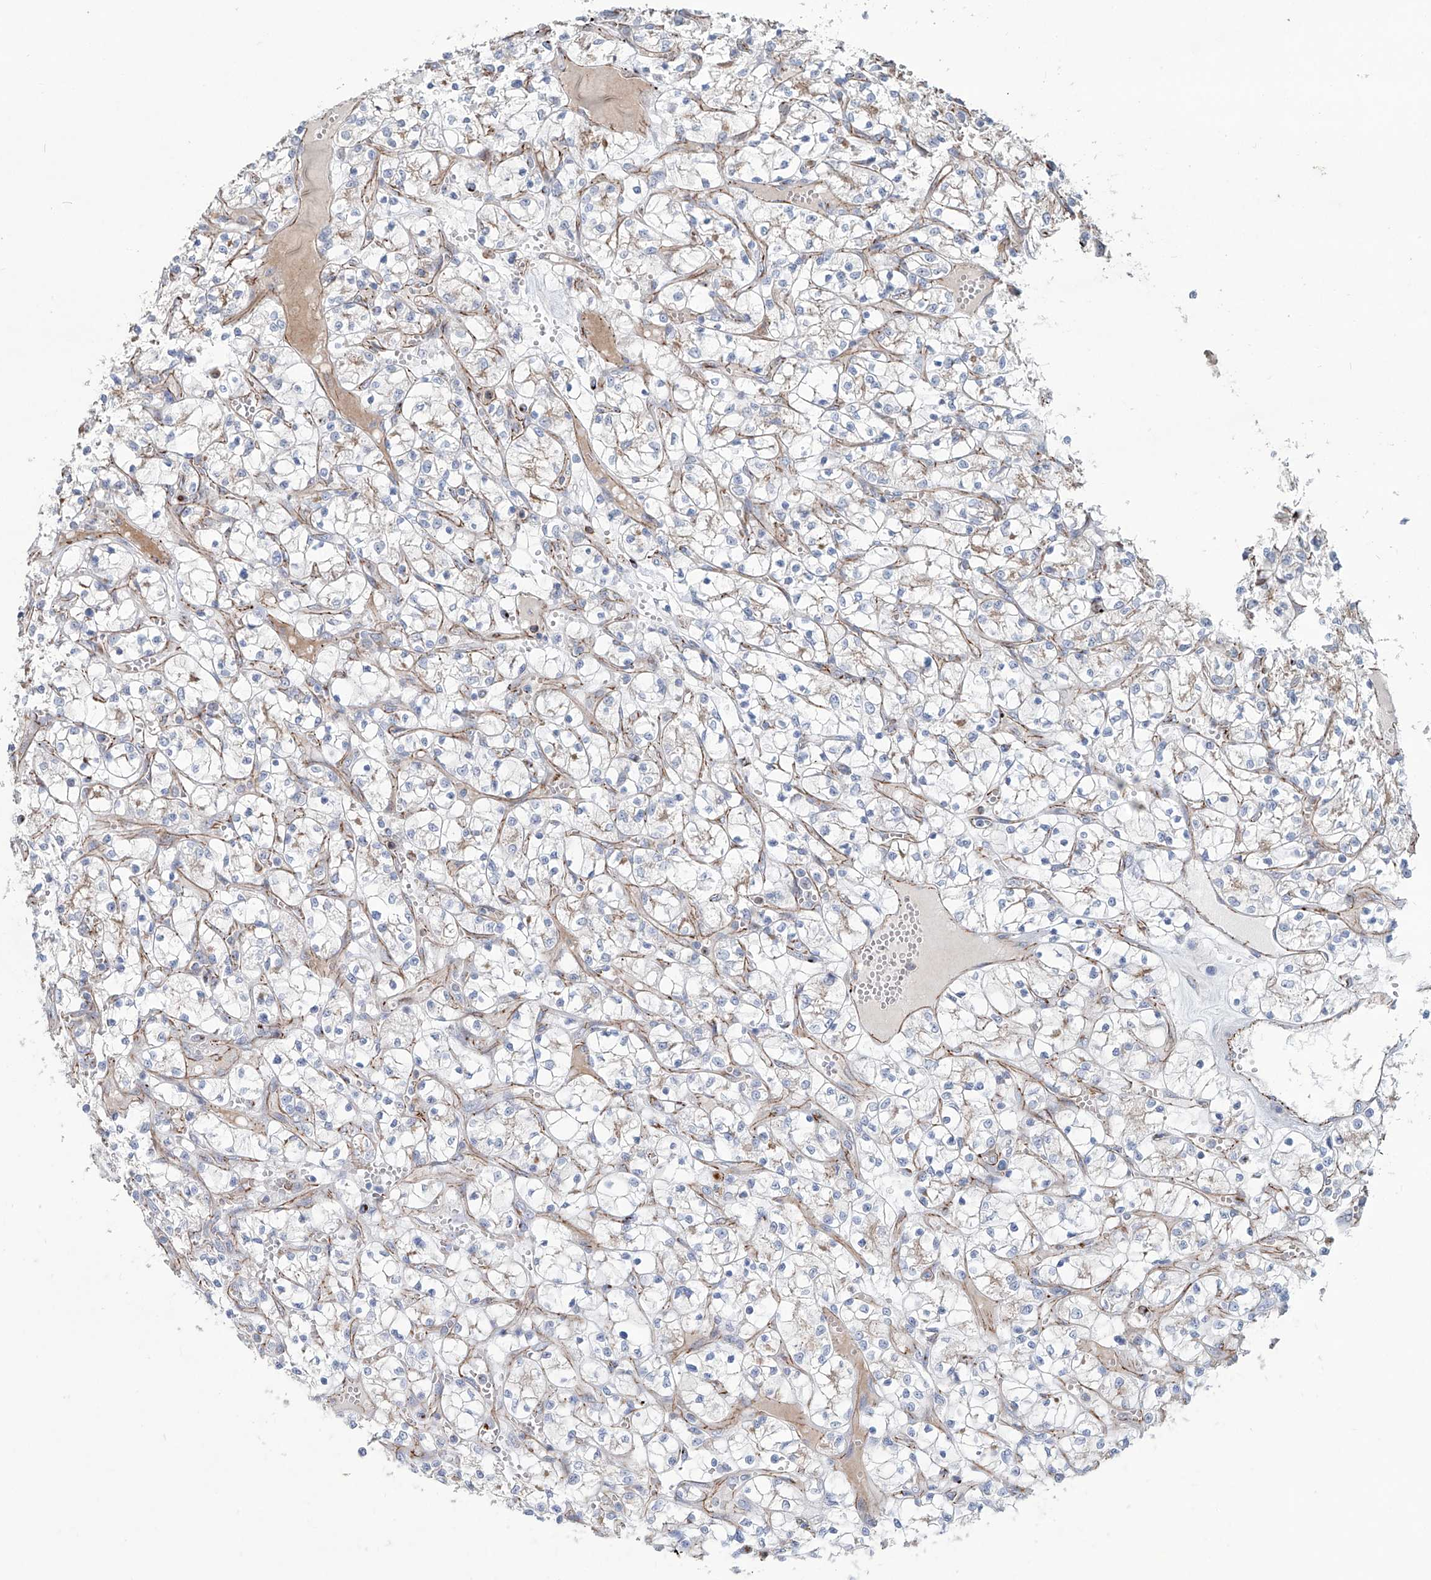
{"staining": {"intensity": "negative", "quantity": "none", "location": "none"}, "tissue": "renal cancer", "cell_type": "Tumor cells", "image_type": "cancer", "snomed": [{"axis": "morphology", "description": "Adenocarcinoma, NOS"}, {"axis": "topography", "description": "Kidney"}], "caption": "The photomicrograph reveals no significant positivity in tumor cells of adenocarcinoma (renal).", "gene": "CDH5", "patient": {"sex": "female", "age": 69}}